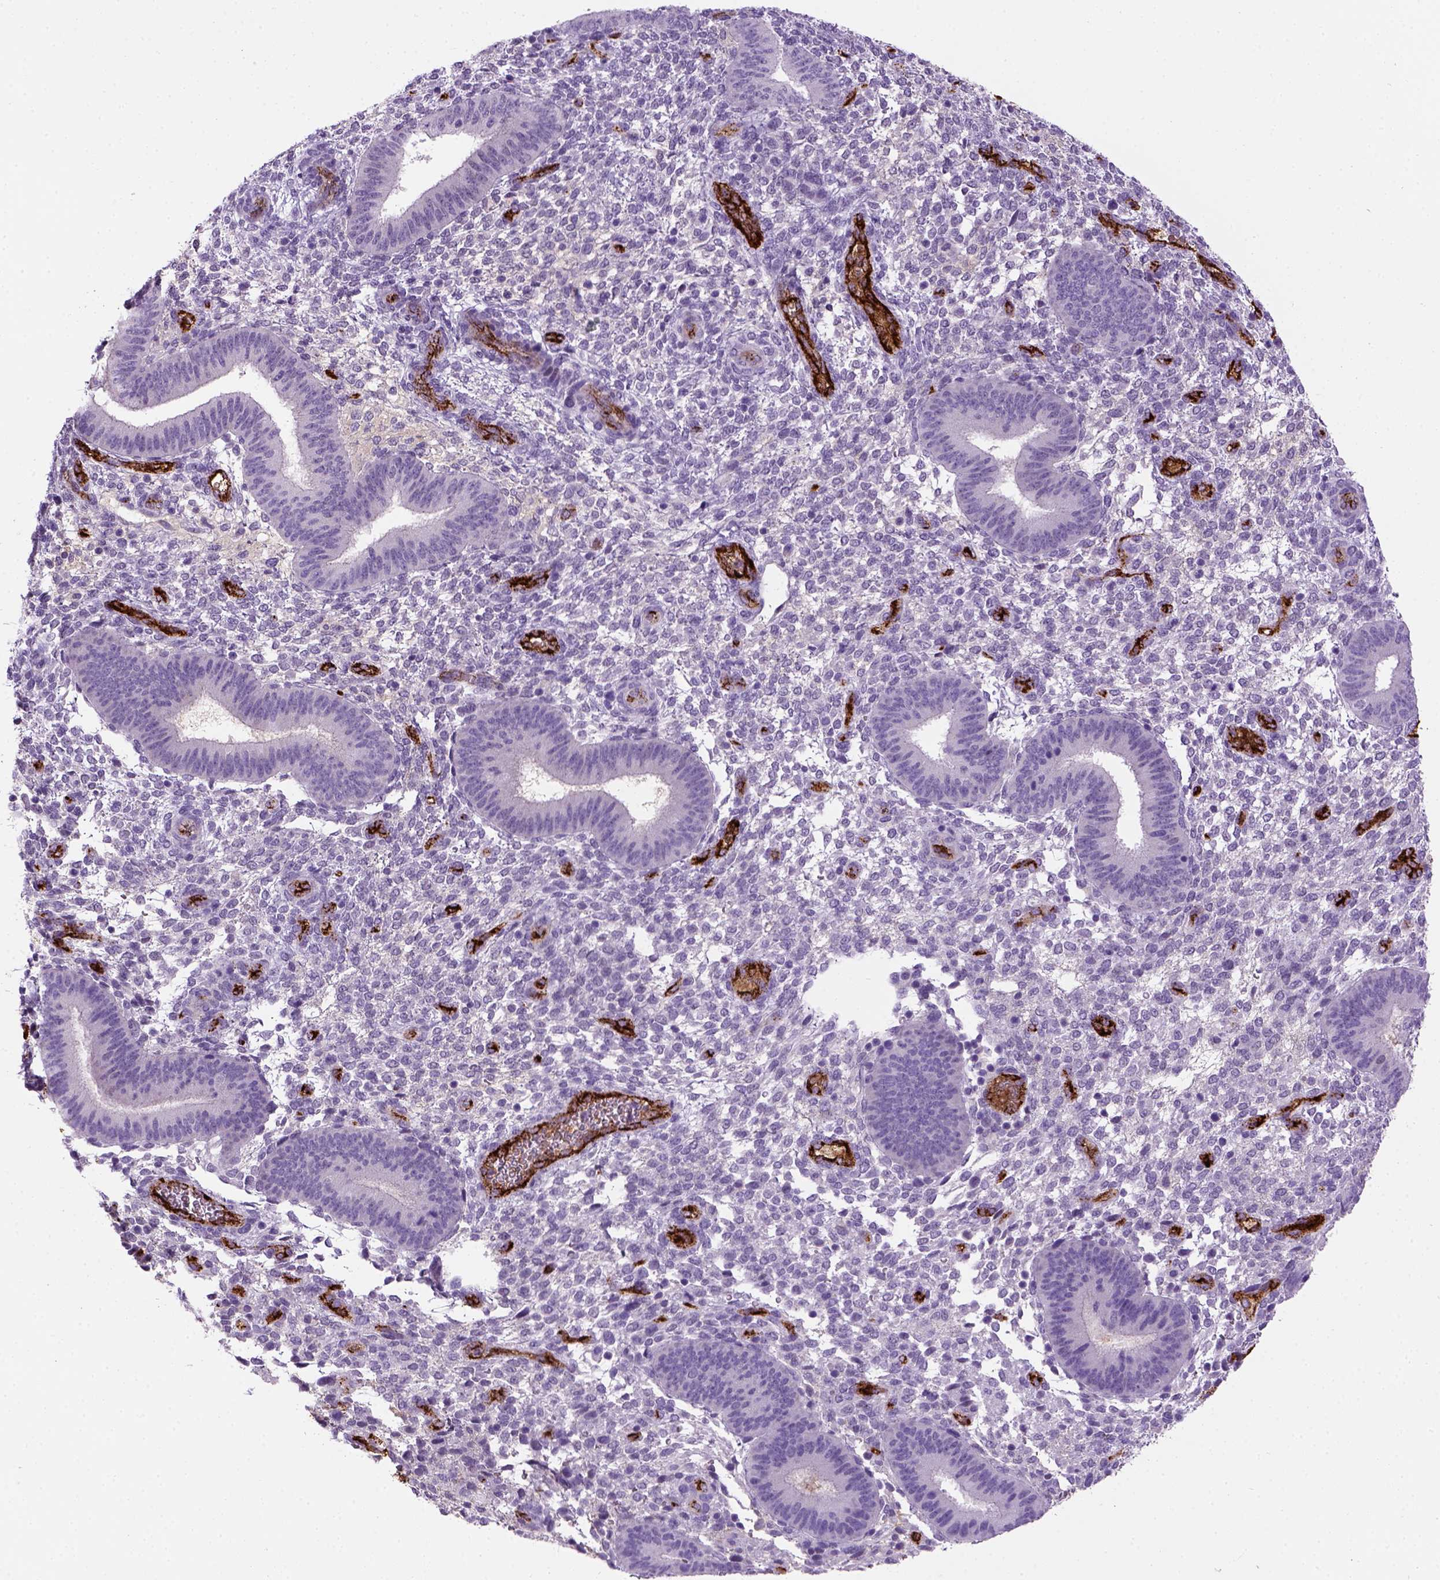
{"staining": {"intensity": "negative", "quantity": "none", "location": "none"}, "tissue": "endometrium", "cell_type": "Cells in endometrial stroma", "image_type": "normal", "snomed": [{"axis": "morphology", "description": "Normal tissue, NOS"}, {"axis": "topography", "description": "Endometrium"}], "caption": "Immunohistochemistry (IHC) of benign human endometrium shows no positivity in cells in endometrial stroma. The staining was performed using DAB to visualize the protein expression in brown, while the nuclei were stained in blue with hematoxylin (Magnification: 20x).", "gene": "VWF", "patient": {"sex": "female", "age": 39}}